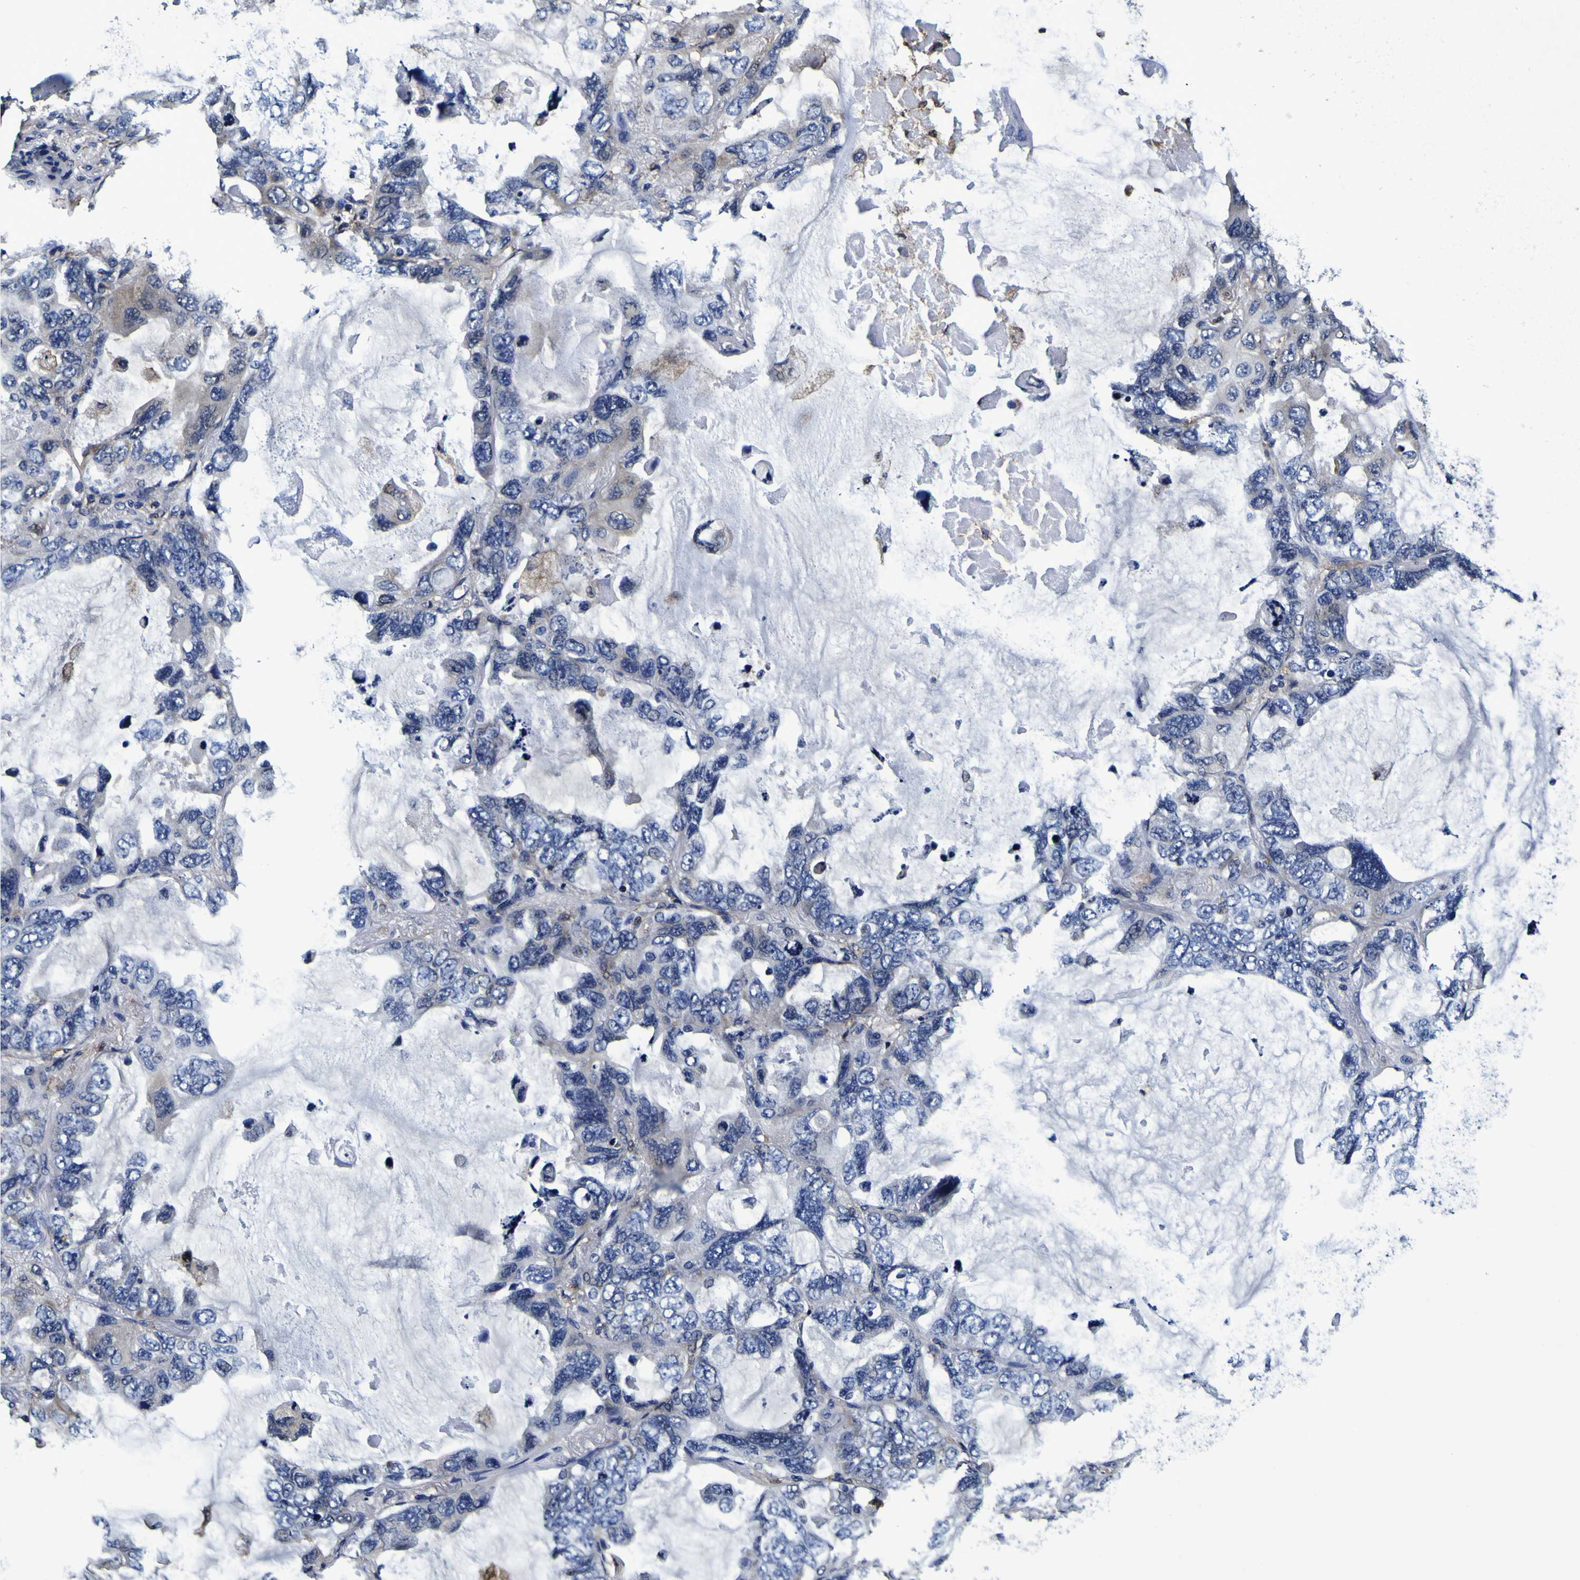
{"staining": {"intensity": "negative", "quantity": "none", "location": "none"}, "tissue": "lung cancer", "cell_type": "Tumor cells", "image_type": "cancer", "snomed": [{"axis": "morphology", "description": "Squamous cell carcinoma, NOS"}, {"axis": "topography", "description": "Lung"}], "caption": "Squamous cell carcinoma (lung) was stained to show a protein in brown. There is no significant positivity in tumor cells. (DAB (3,3'-diaminobenzidine) immunohistochemistry, high magnification).", "gene": "GPX1", "patient": {"sex": "female", "age": 73}}